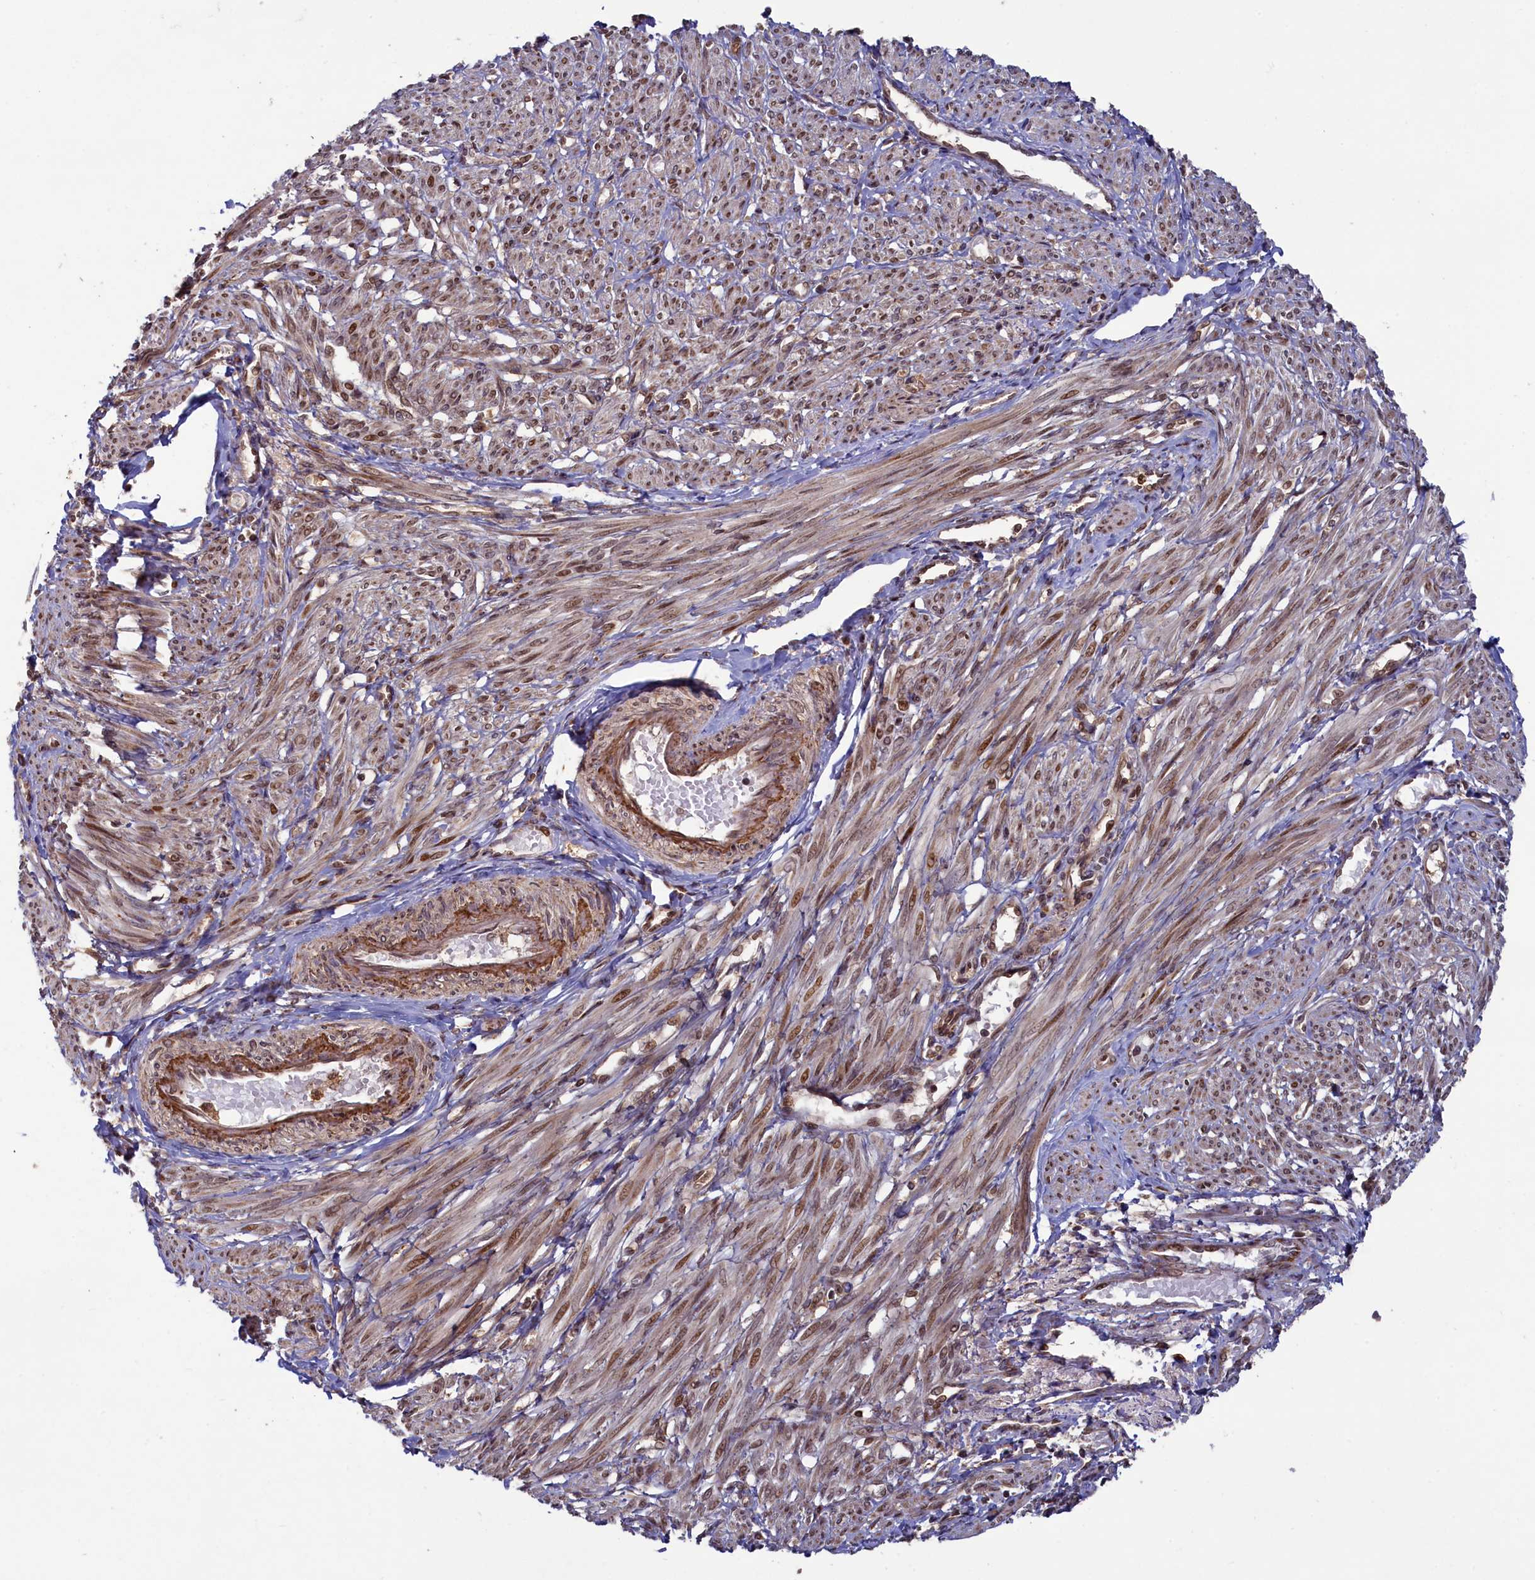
{"staining": {"intensity": "moderate", "quantity": ">75%", "location": "nuclear"}, "tissue": "smooth muscle", "cell_type": "Smooth muscle cells", "image_type": "normal", "snomed": [{"axis": "morphology", "description": "Normal tissue, NOS"}, {"axis": "topography", "description": "Smooth muscle"}], "caption": "Protein expression analysis of unremarkable smooth muscle displays moderate nuclear positivity in approximately >75% of smooth muscle cells.", "gene": "NAE1", "patient": {"sex": "female", "age": 39}}